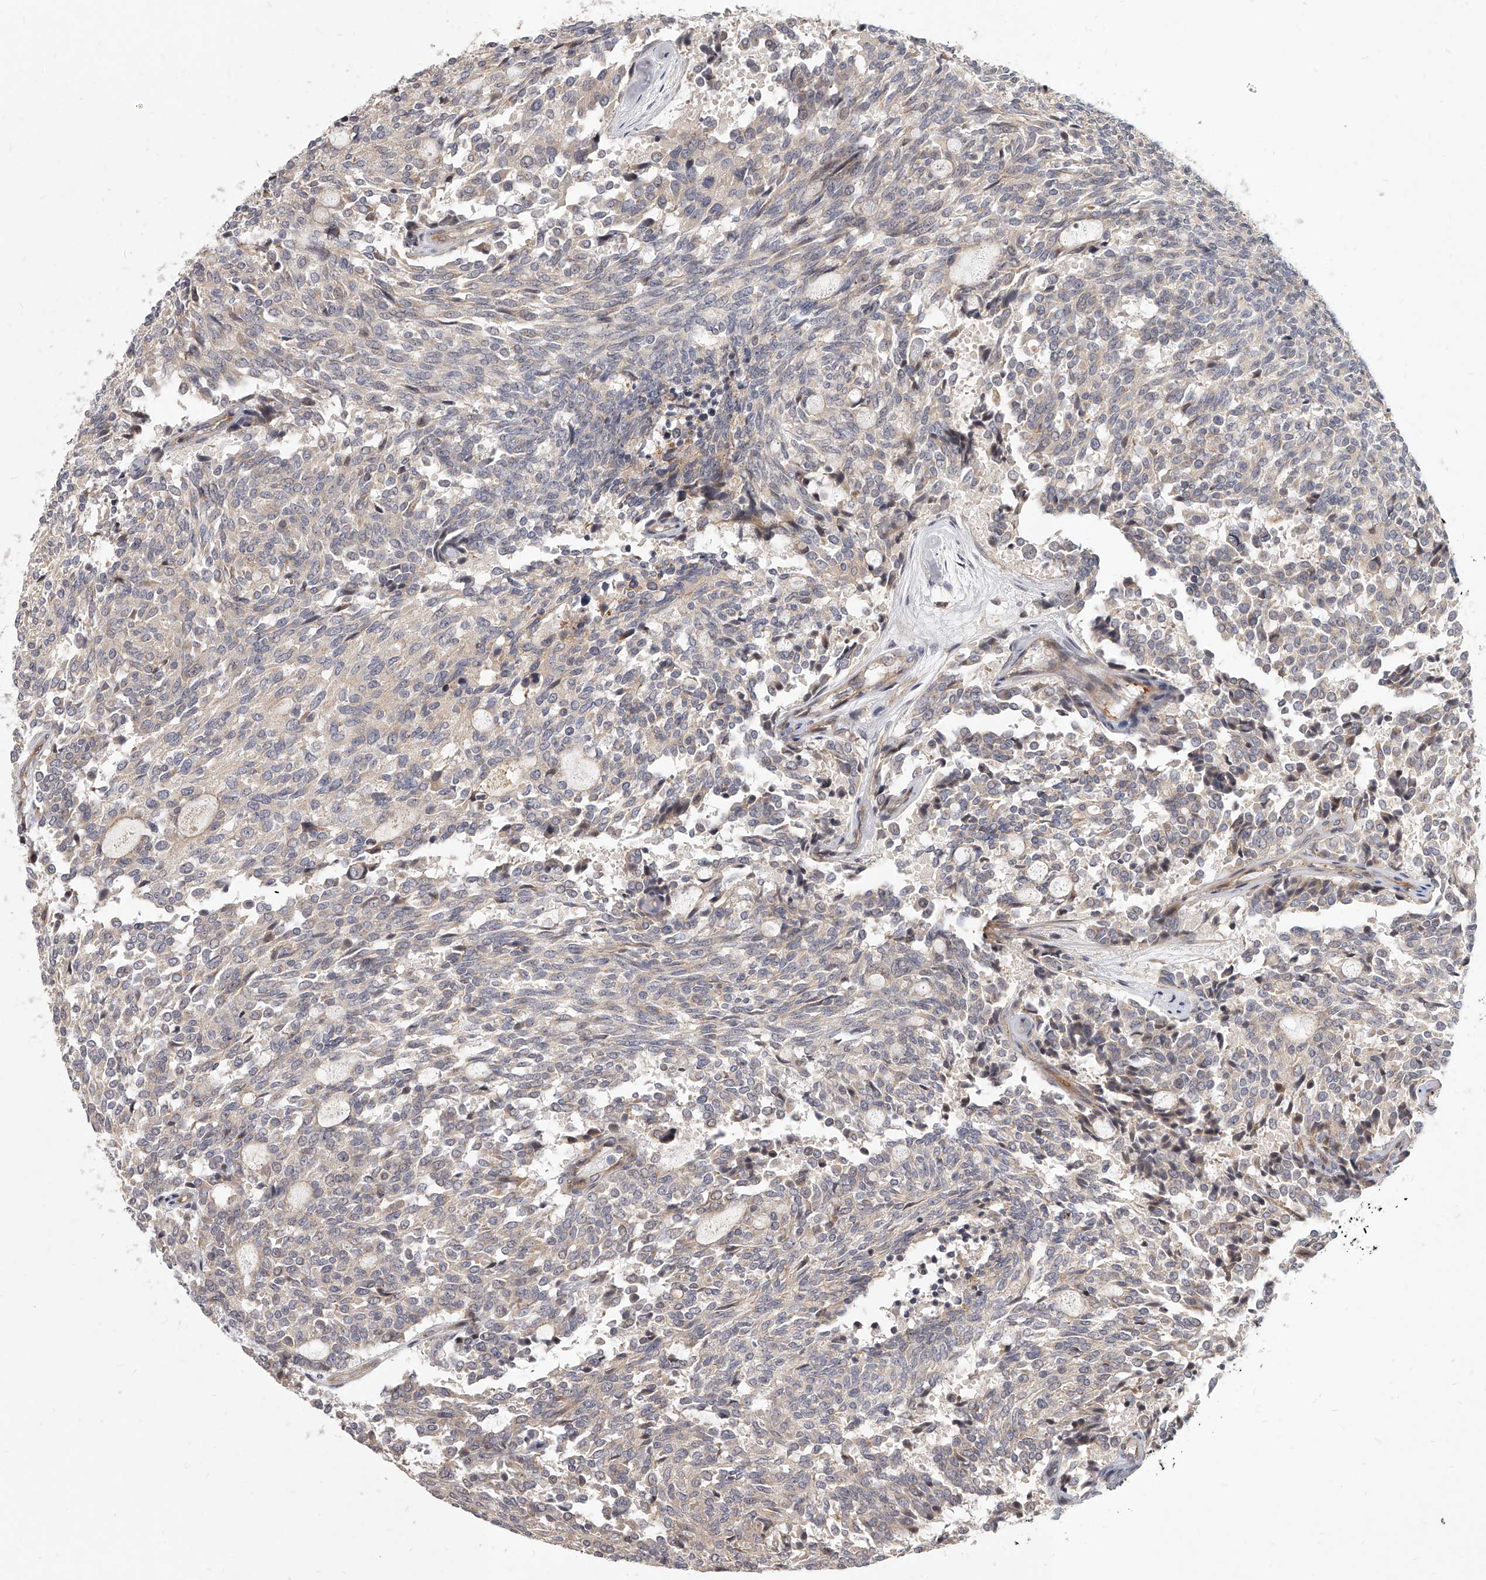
{"staining": {"intensity": "negative", "quantity": "none", "location": "none"}, "tissue": "carcinoid", "cell_type": "Tumor cells", "image_type": "cancer", "snomed": [{"axis": "morphology", "description": "Carcinoid, malignant, NOS"}, {"axis": "topography", "description": "Pancreas"}], "caption": "Immunohistochemistry (IHC) histopathology image of malignant carcinoid stained for a protein (brown), which demonstrates no expression in tumor cells.", "gene": "SLC37A1", "patient": {"sex": "female", "age": 54}}